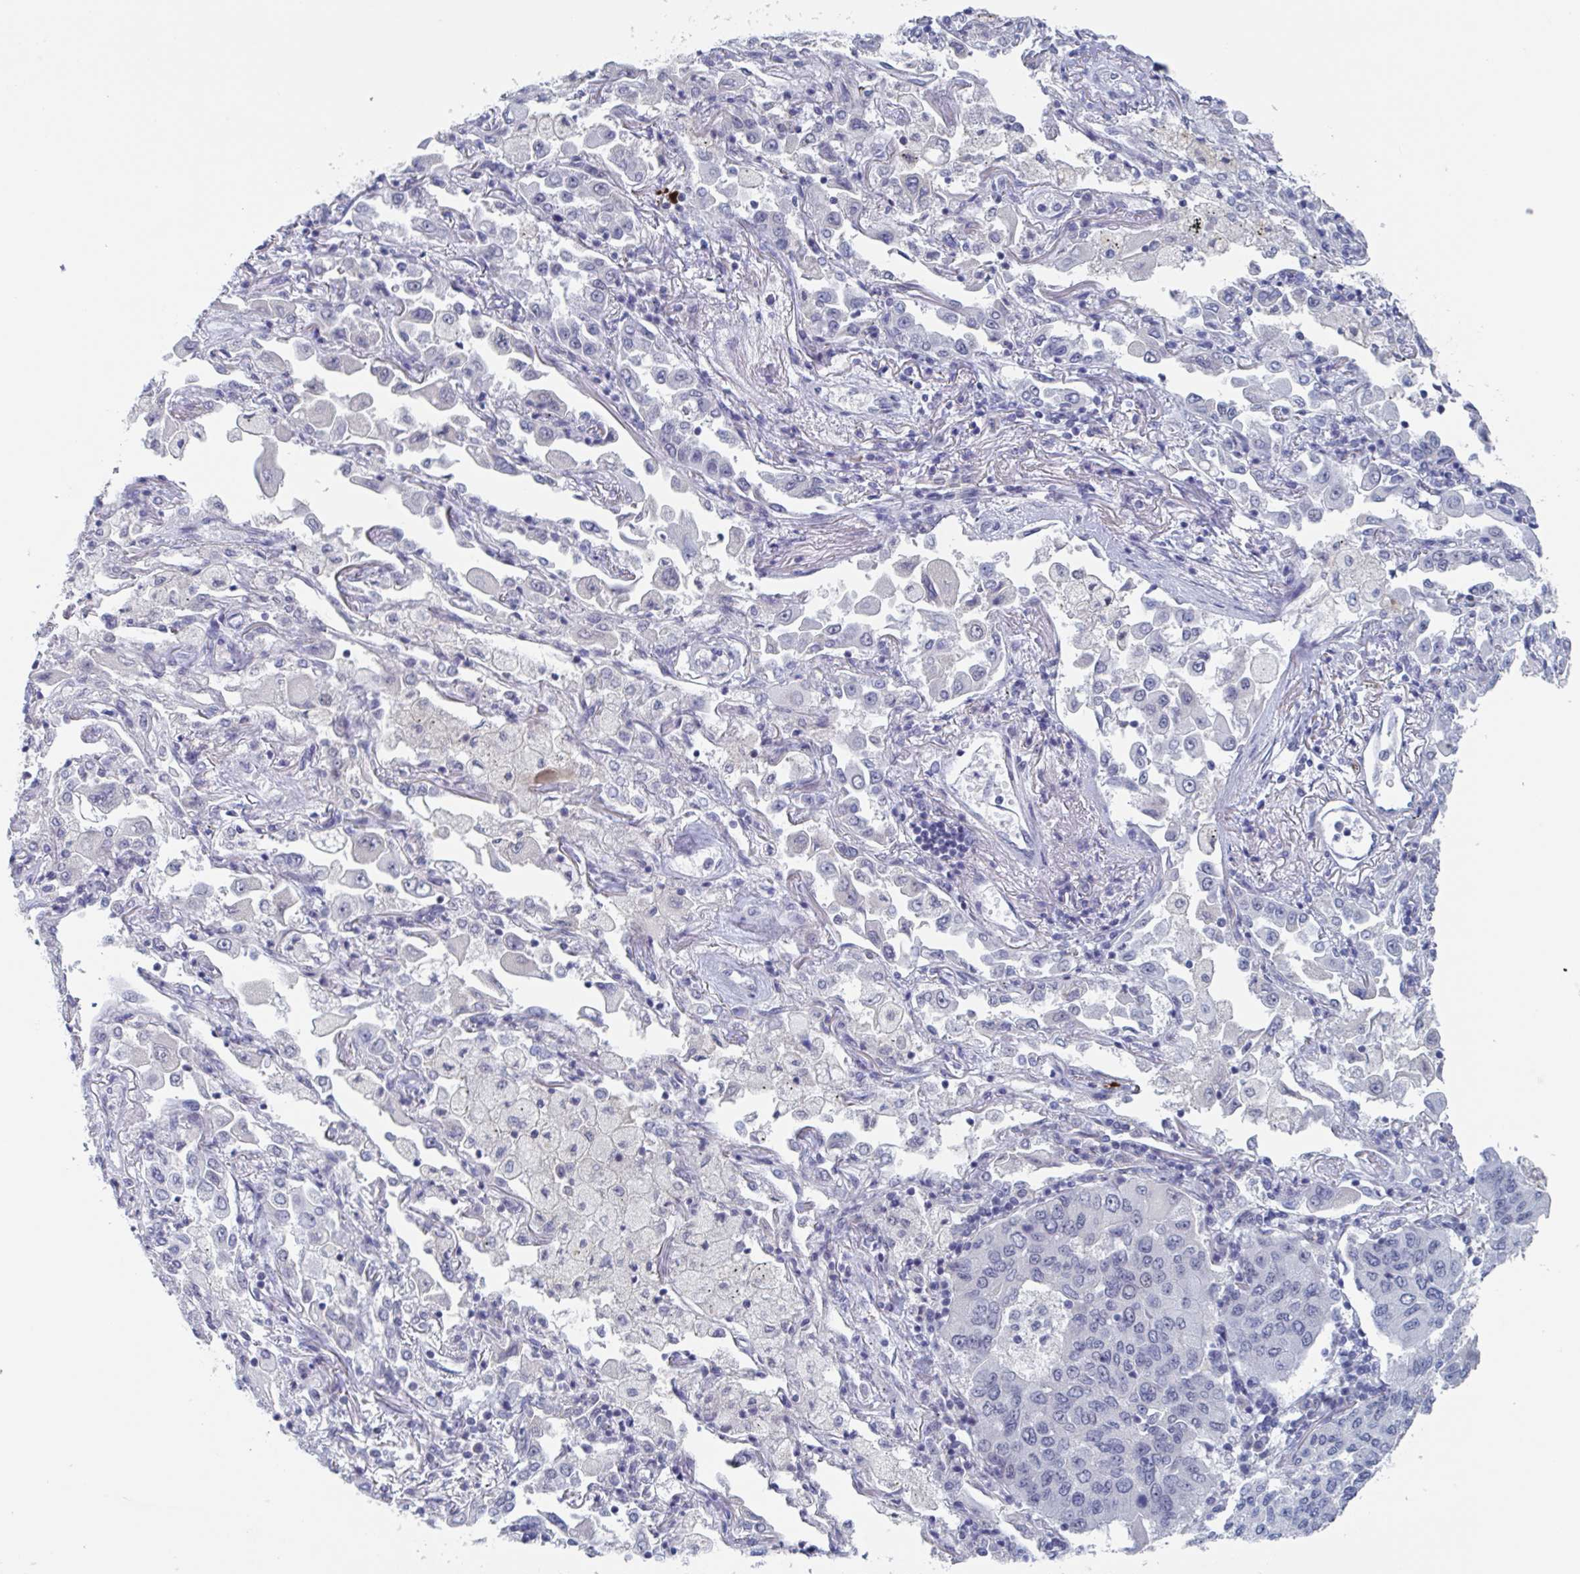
{"staining": {"intensity": "negative", "quantity": "none", "location": "none"}, "tissue": "lung cancer", "cell_type": "Tumor cells", "image_type": "cancer", "snomed": [{"axis": "morphology", "description": "Squamous cell carcinoma, NOS"}, {"axis": "topography", "description": "Lung"}], "caption": "A histopathology image of human lung cancer is negative for staining in tumor cells. (DAB (3,3'-diaminobenzidine) immunohistochemistry, high magnification).", "gene": "KDM4D", "patient": {"sex": "male", "age": 74}}